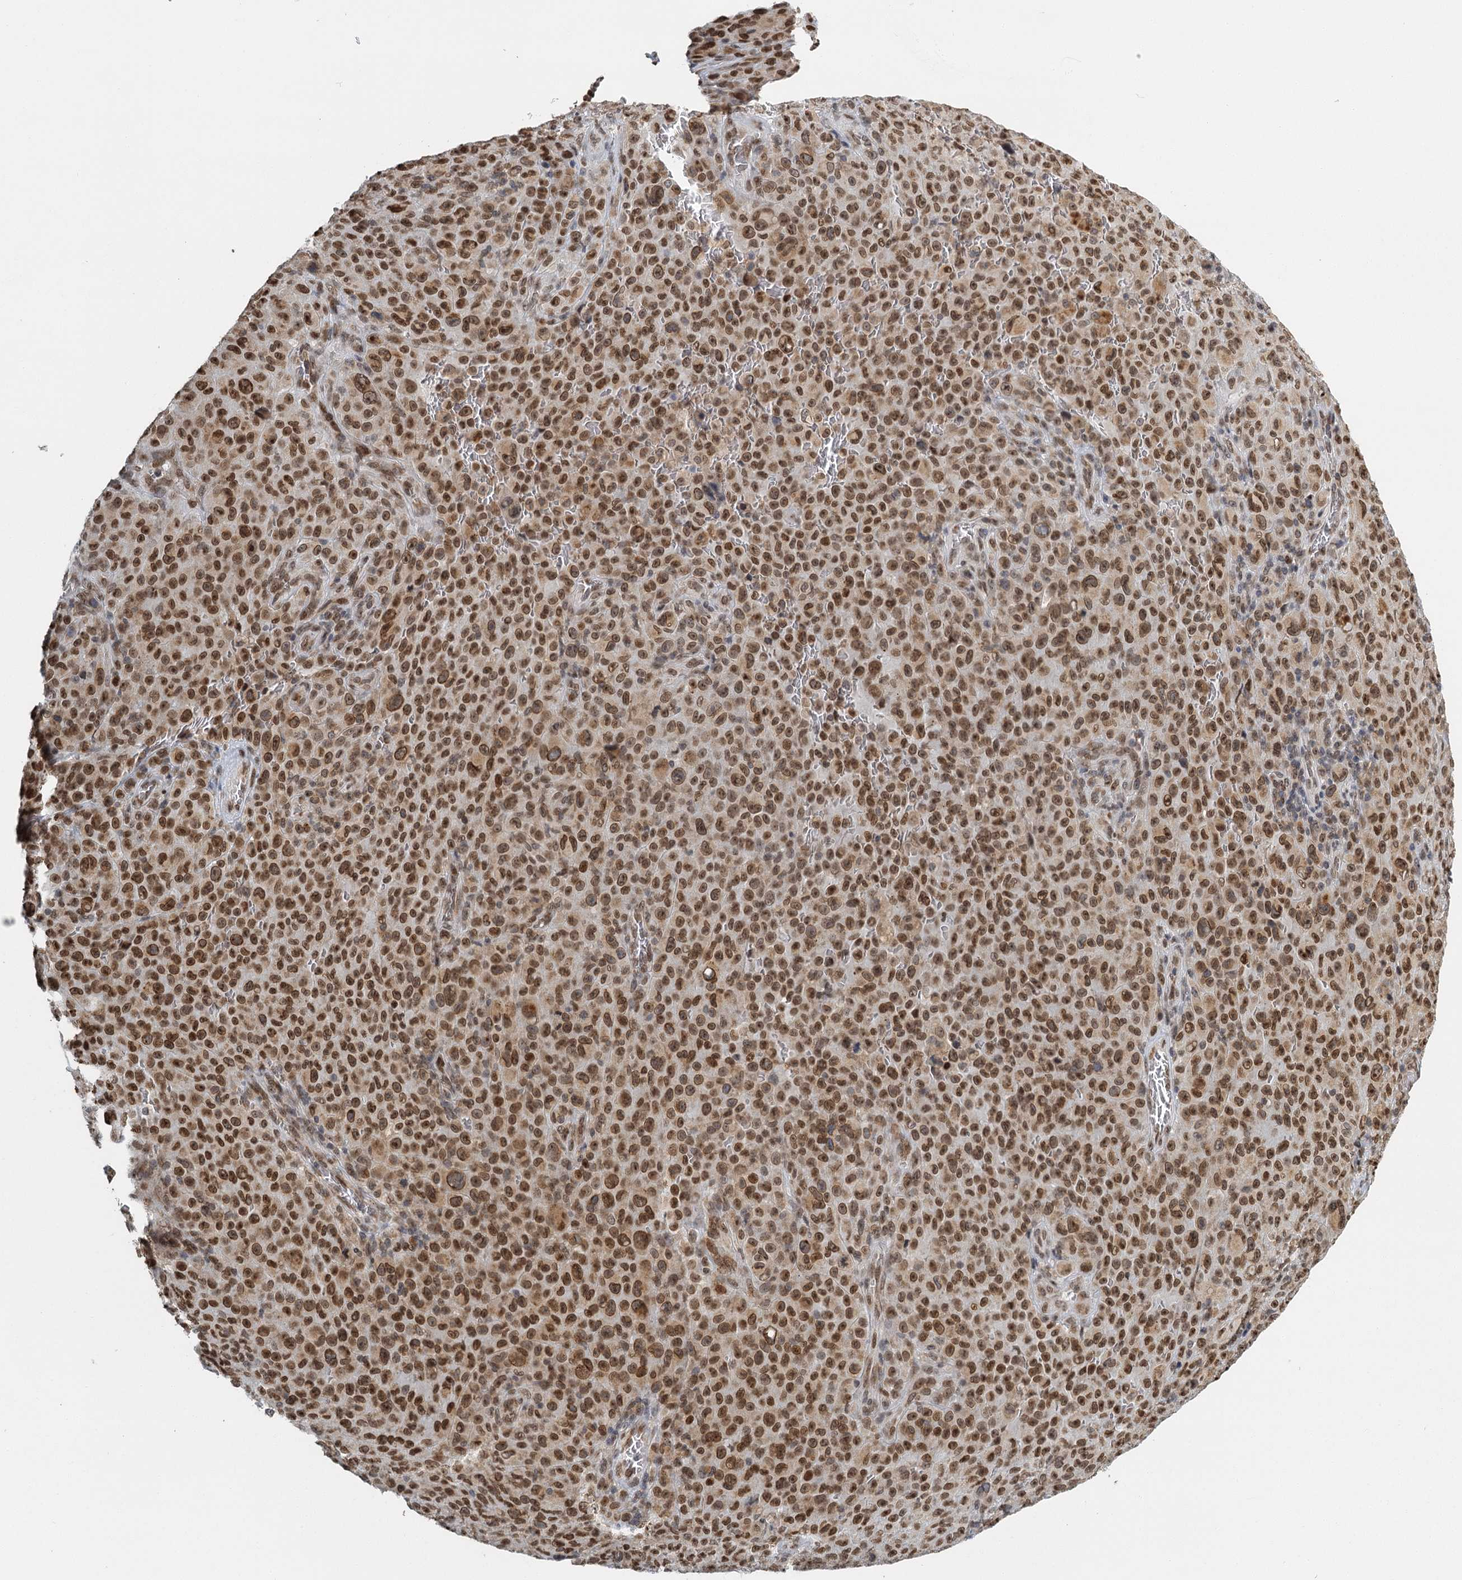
{"staining": {"intensity": "moderate", "quantity": ">75%", "location": "nuclear"}, "tissue": "melanoma", "cell_type": "Tumor cells", "image_type": "cancer", "snomed": [{"axis": "morphology", "description": "Malignant melanoma, NOS"}, {"axis": "topography", "description": "Skin"}], "caption": "Brown immunohistochemical staining in human malignant melanoma displays moderate nuclear staining in about >75% of tumor cells.", "gene": "TREX1", "patient": {"sex": "female", "age": 82}}